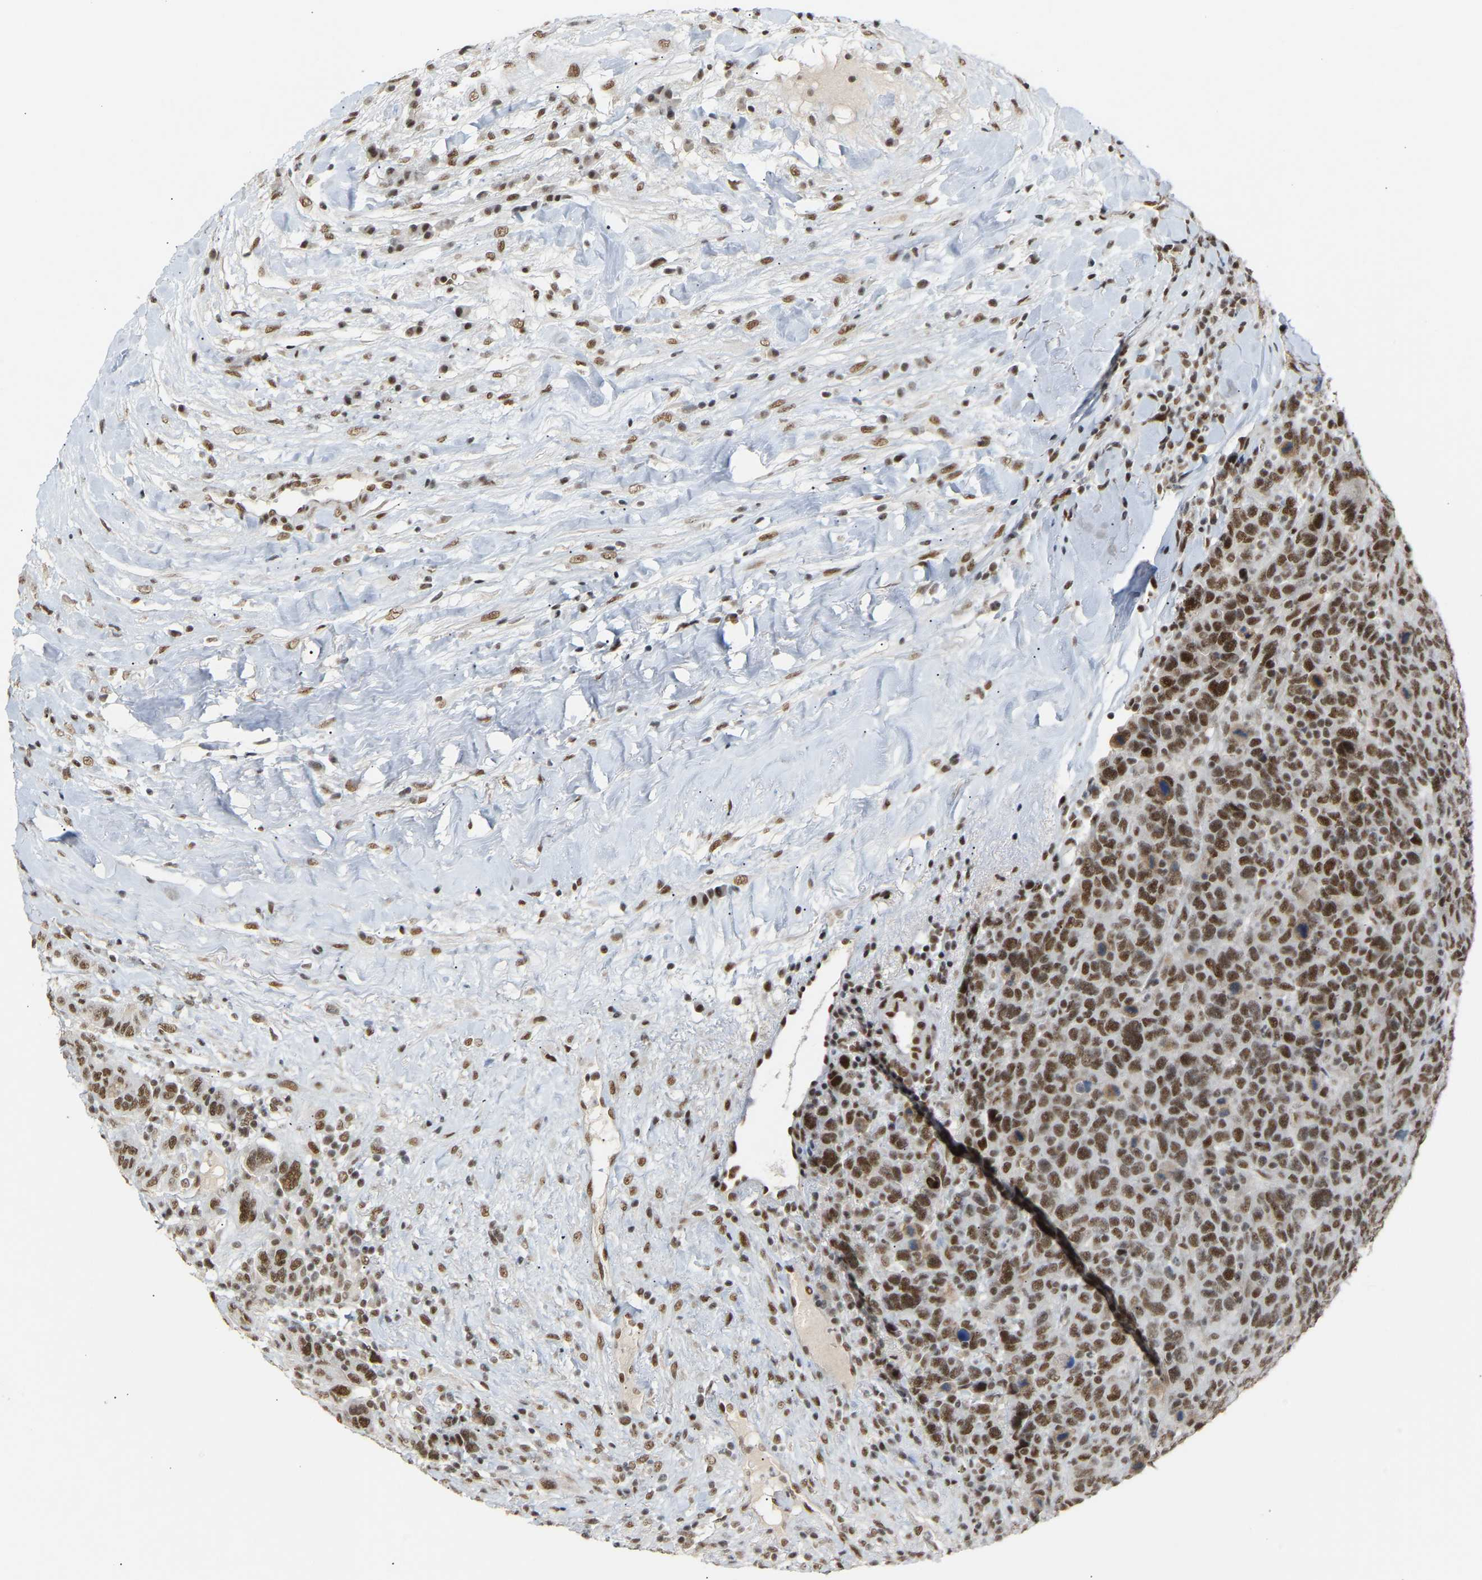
{"staining": {"intensity": "moderate", "quantity": ">75%", "location": "nuclear"}, "tissue": "breast cancer", "cell_type": "Tumor cells", "image_type": "cancer", "snomed": [{"axis": "morphology", "description": "Duct carcinoma"}, {"axis": "topography", "description": "Breast"}], "caption": "Immunohistochemistry (IHC) image of breast cancer (invasive ductal carcinoma) stained for a protein (brown), which reveals medium levels of moderate nuclear expression in approximately >75% of tumor cells.", "gene": "NELFB", "patient": {"sex": "female", "age": 37}}